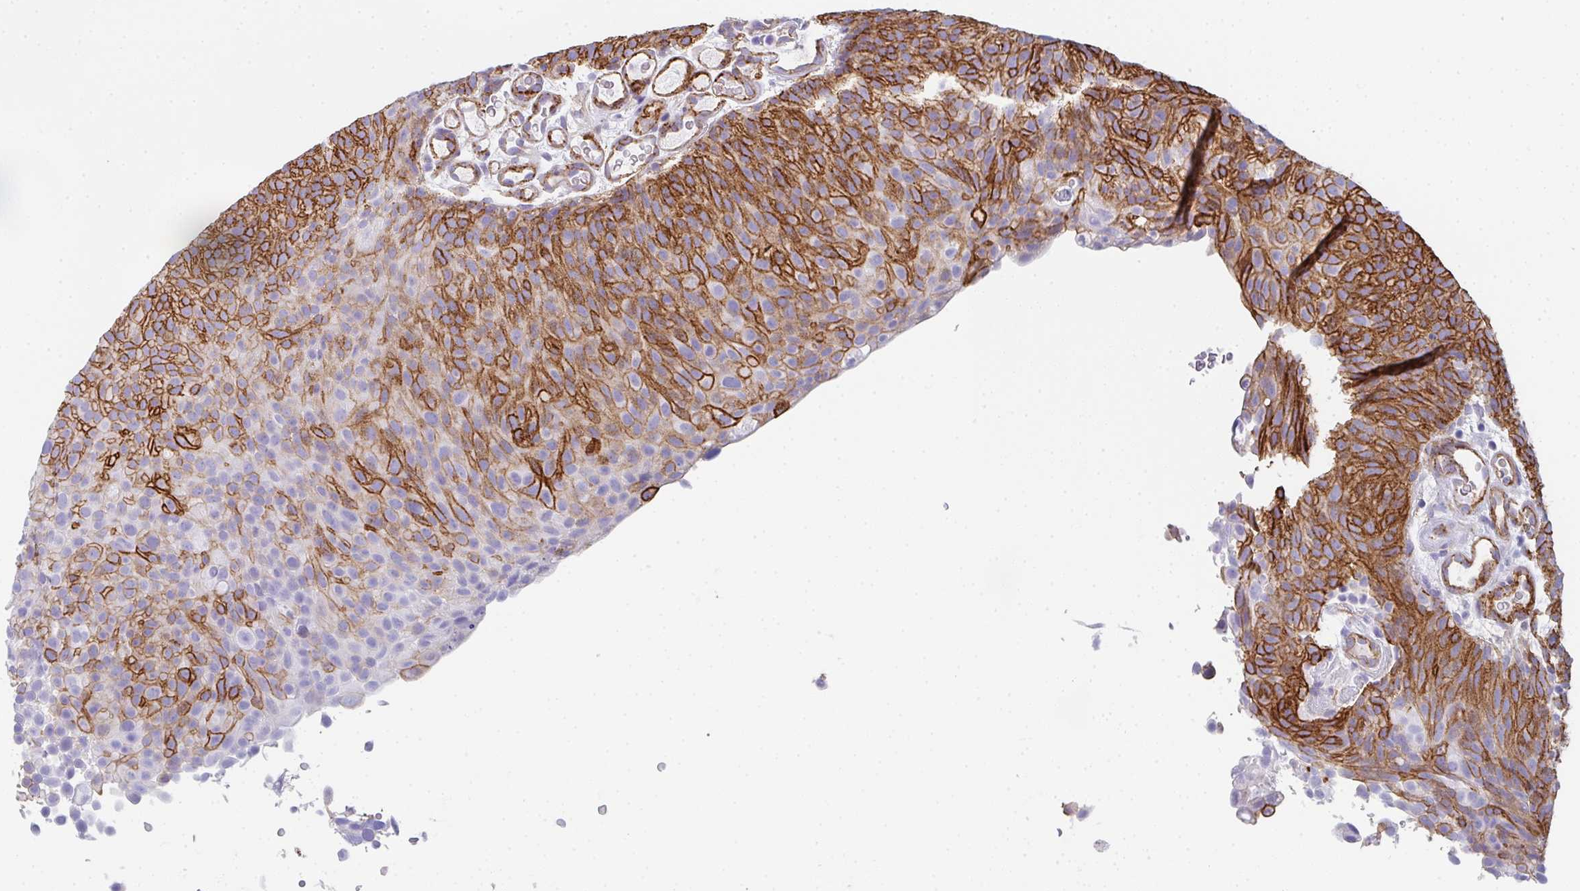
{"staining": {"intensity": "strong", "quantity": "25%-75%", "location": "cytoplasmic/membranous"}, "tissue": "urothelial cancer", "cell_type": "Tumor cells", "image_type": "cancer", "snomed": [{"axis": "morphology", "description": "Urothelial carcinoma, Low grade"}, {"axis": "topography", "description": "Urinary bladder"}], "caption": "Immunohistochemical staining of human low-grade urothelial carcinoma demonstrates strong cytoplasmic/membranous protein positivity in approximately 25%-75% of tumor cells.", "gene": "DBN1", "patient": {"sex": "male", "age": 78}}